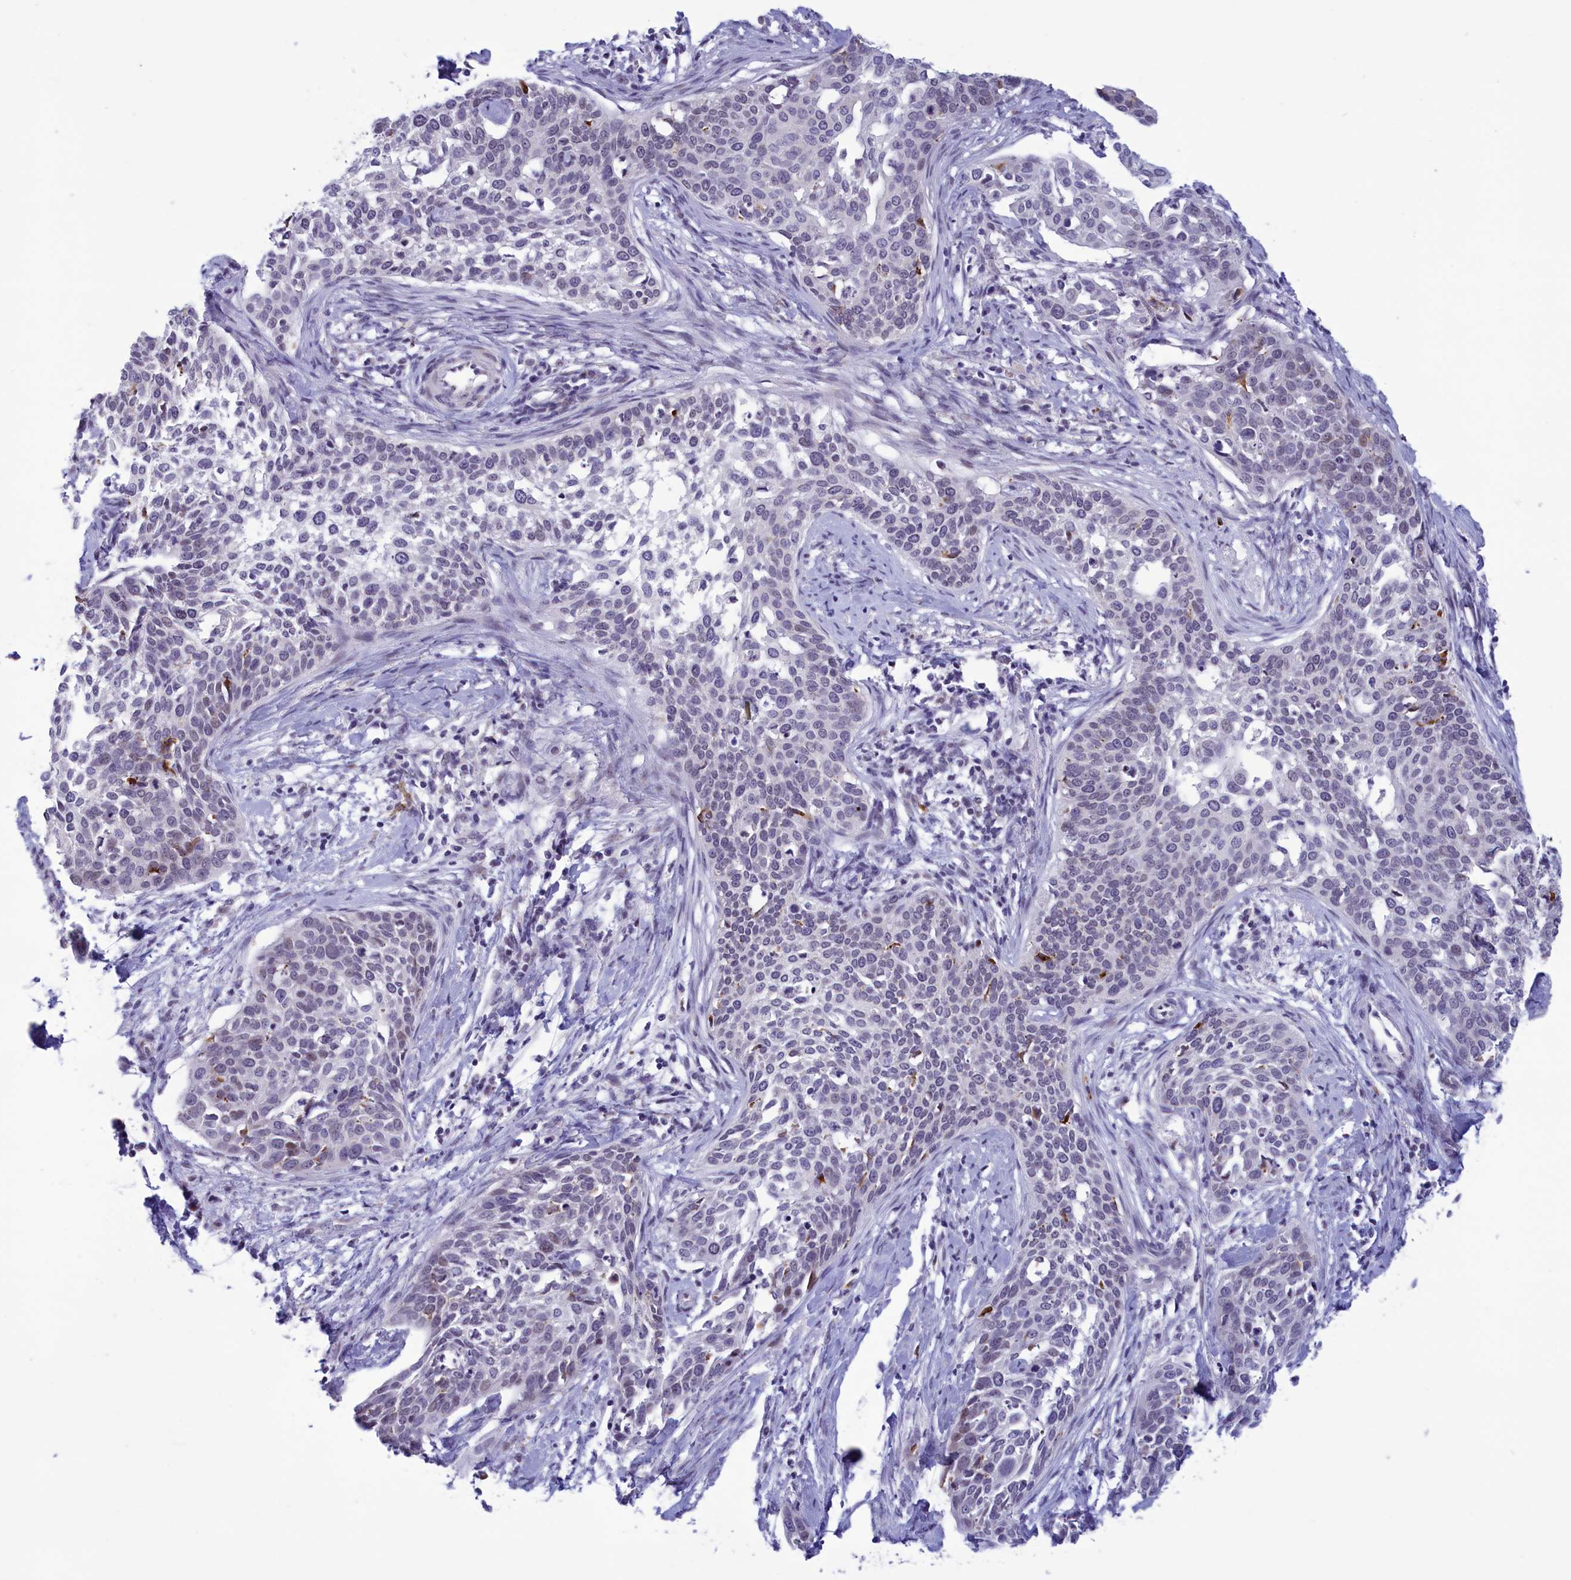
{"staining": {"intensity": "negative", "quantity": "none", "location": "none"}, "tissue": "cervical cancer", "cell_type": "Tumor cells", "image_type": "cancer", "snomed": [{"axis": "morphology", "description": "Squamous cell carcinoma, NOS"}, {"axis": "topography", "description": "Cervix"}], "caption": "Squamous cell carcinoma (cervical) stained for a protein using IHC displays no staining tumor cells.", "gene": "ELOA2", "patient": {"sex": "female", "age": 44}}